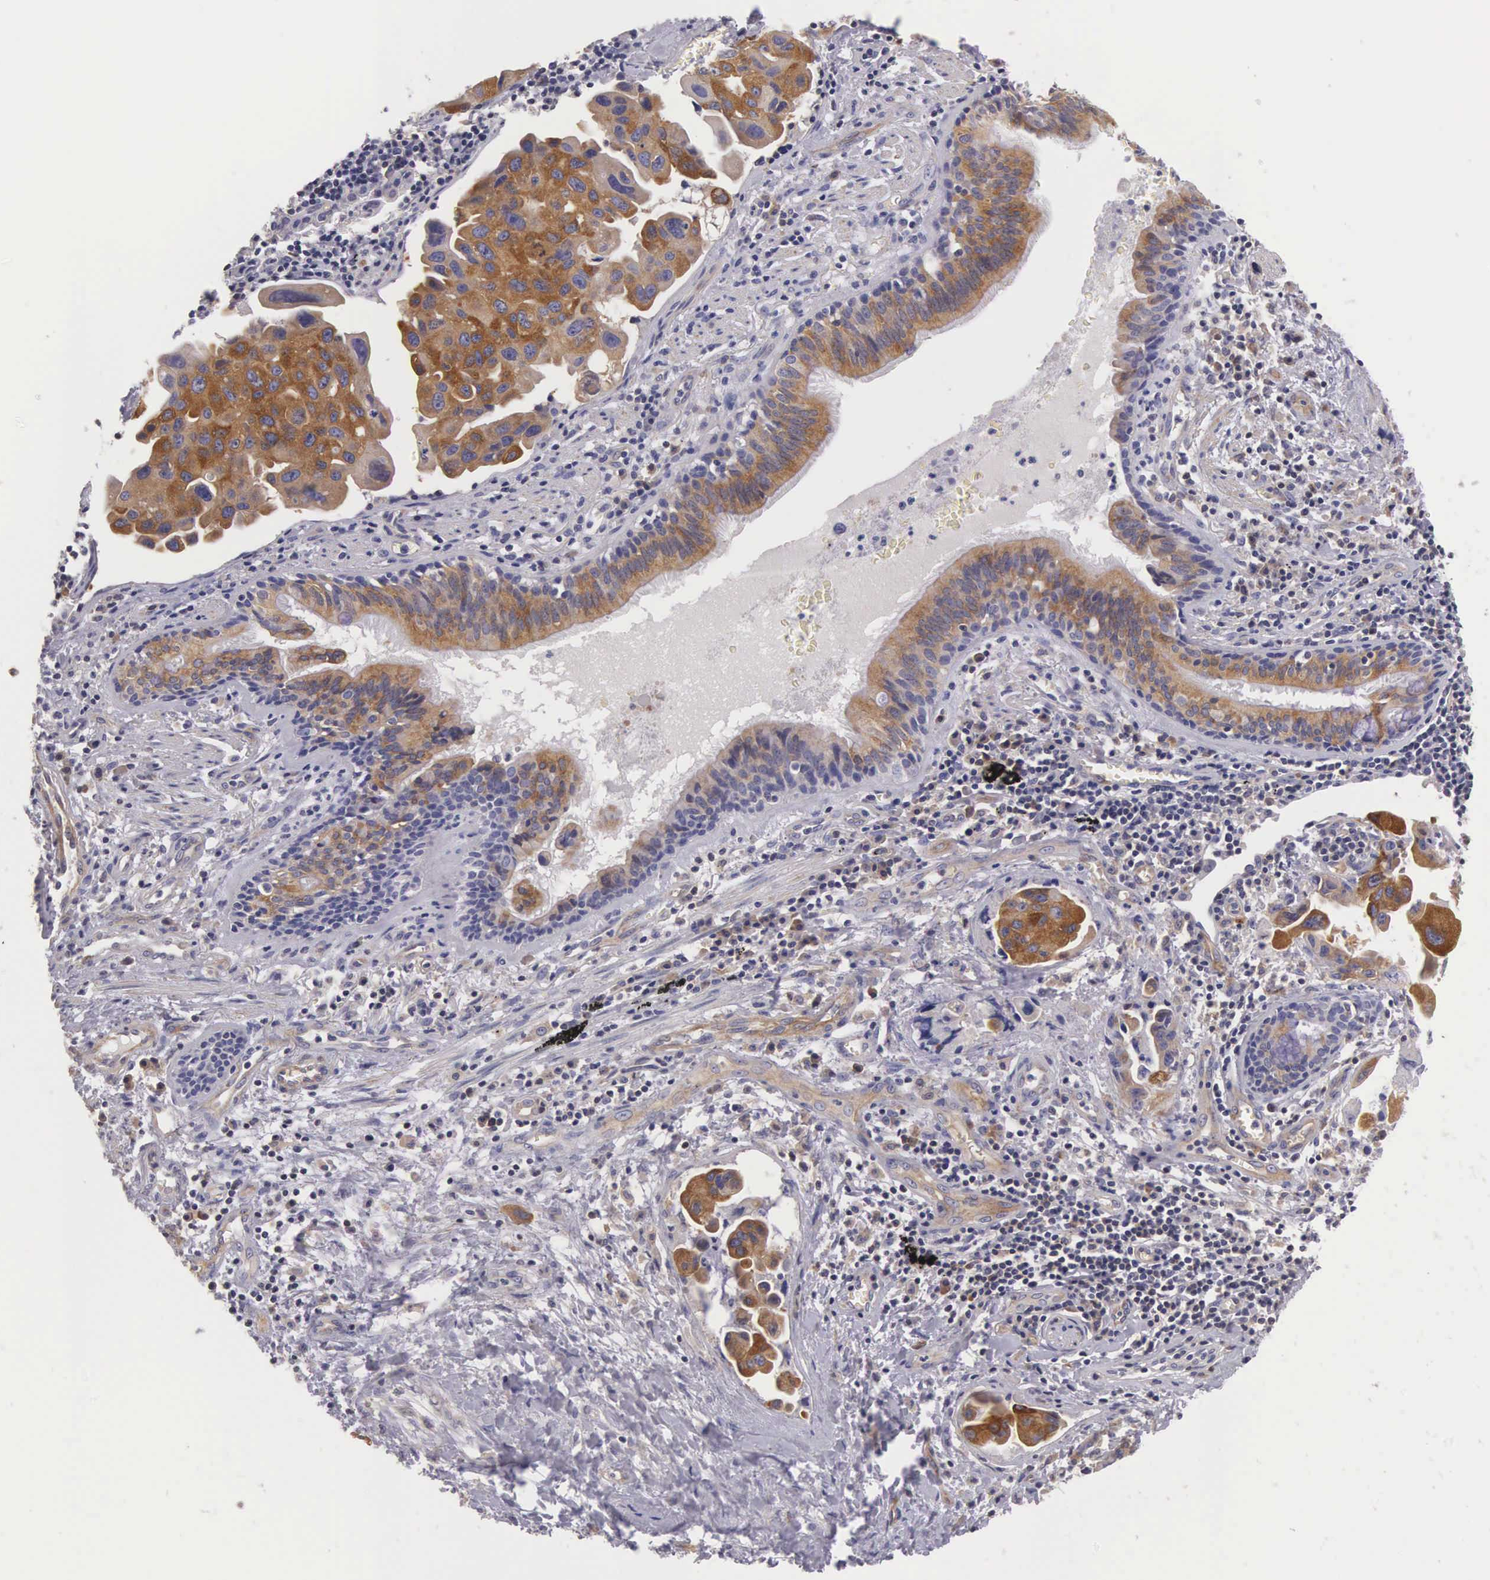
{"staining": {"intensity": "moderate", "quantity": ">75%", "location": "cytoplasmic/membranous"}, "tissue": "lung cancer", "cell_type": "Tumor cells", "image_type": "cancer", "snomed": [{"axis": "morphology", "description": "Adenocarcinoma, NOS"}, {"axis": "topography", "description": "Lung"}], "caption": "A brown stain labels moderate cytoplasmic/membranous positivity of a protein in lung cancer tumor cells.", "gene": "OSBPL3", "patient": {"sex": "male", "age": 64}}